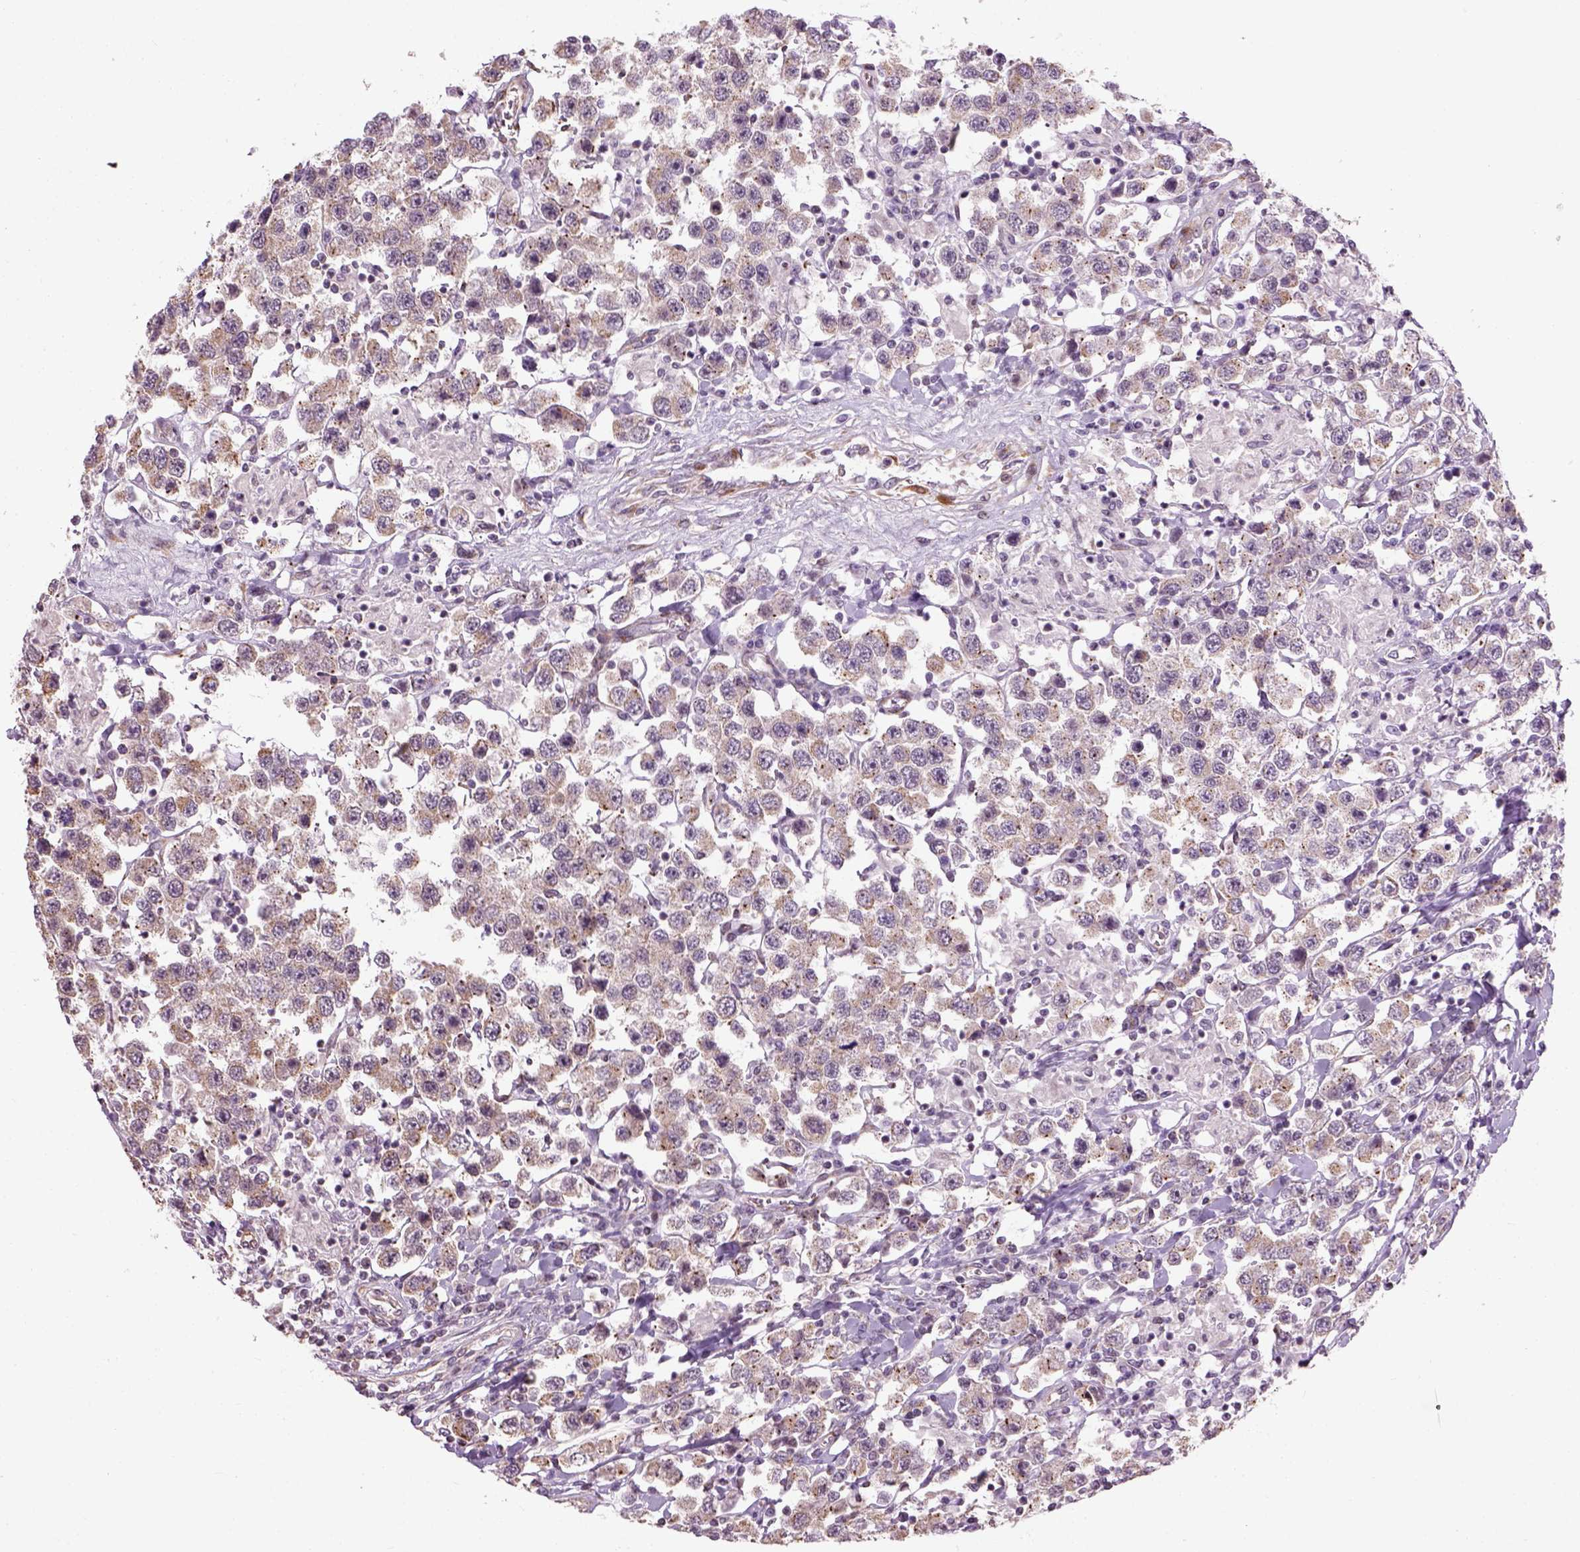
{"staining": {"intensity": "weak", "quantity": "25%-75%", "location": "cytoplasmic/membranous"}, "tissue": "testis cancer", "cell_type": "Tumor cells", "image_type": "cancer", "snomed": [{"axis": "morphology", "description": "Seminoma, NOS"}, {"axis": "topography", "description": "Testis"}], "caption": "This histopathology image exhibits immunohistochemistry staining of human seminoma (testis), with low weak cytoplasmic/membranous positivity in approximately 25%-75% of tumor cells.", "gene": "XK", "patient": {"sex": "male", "age": 45}}